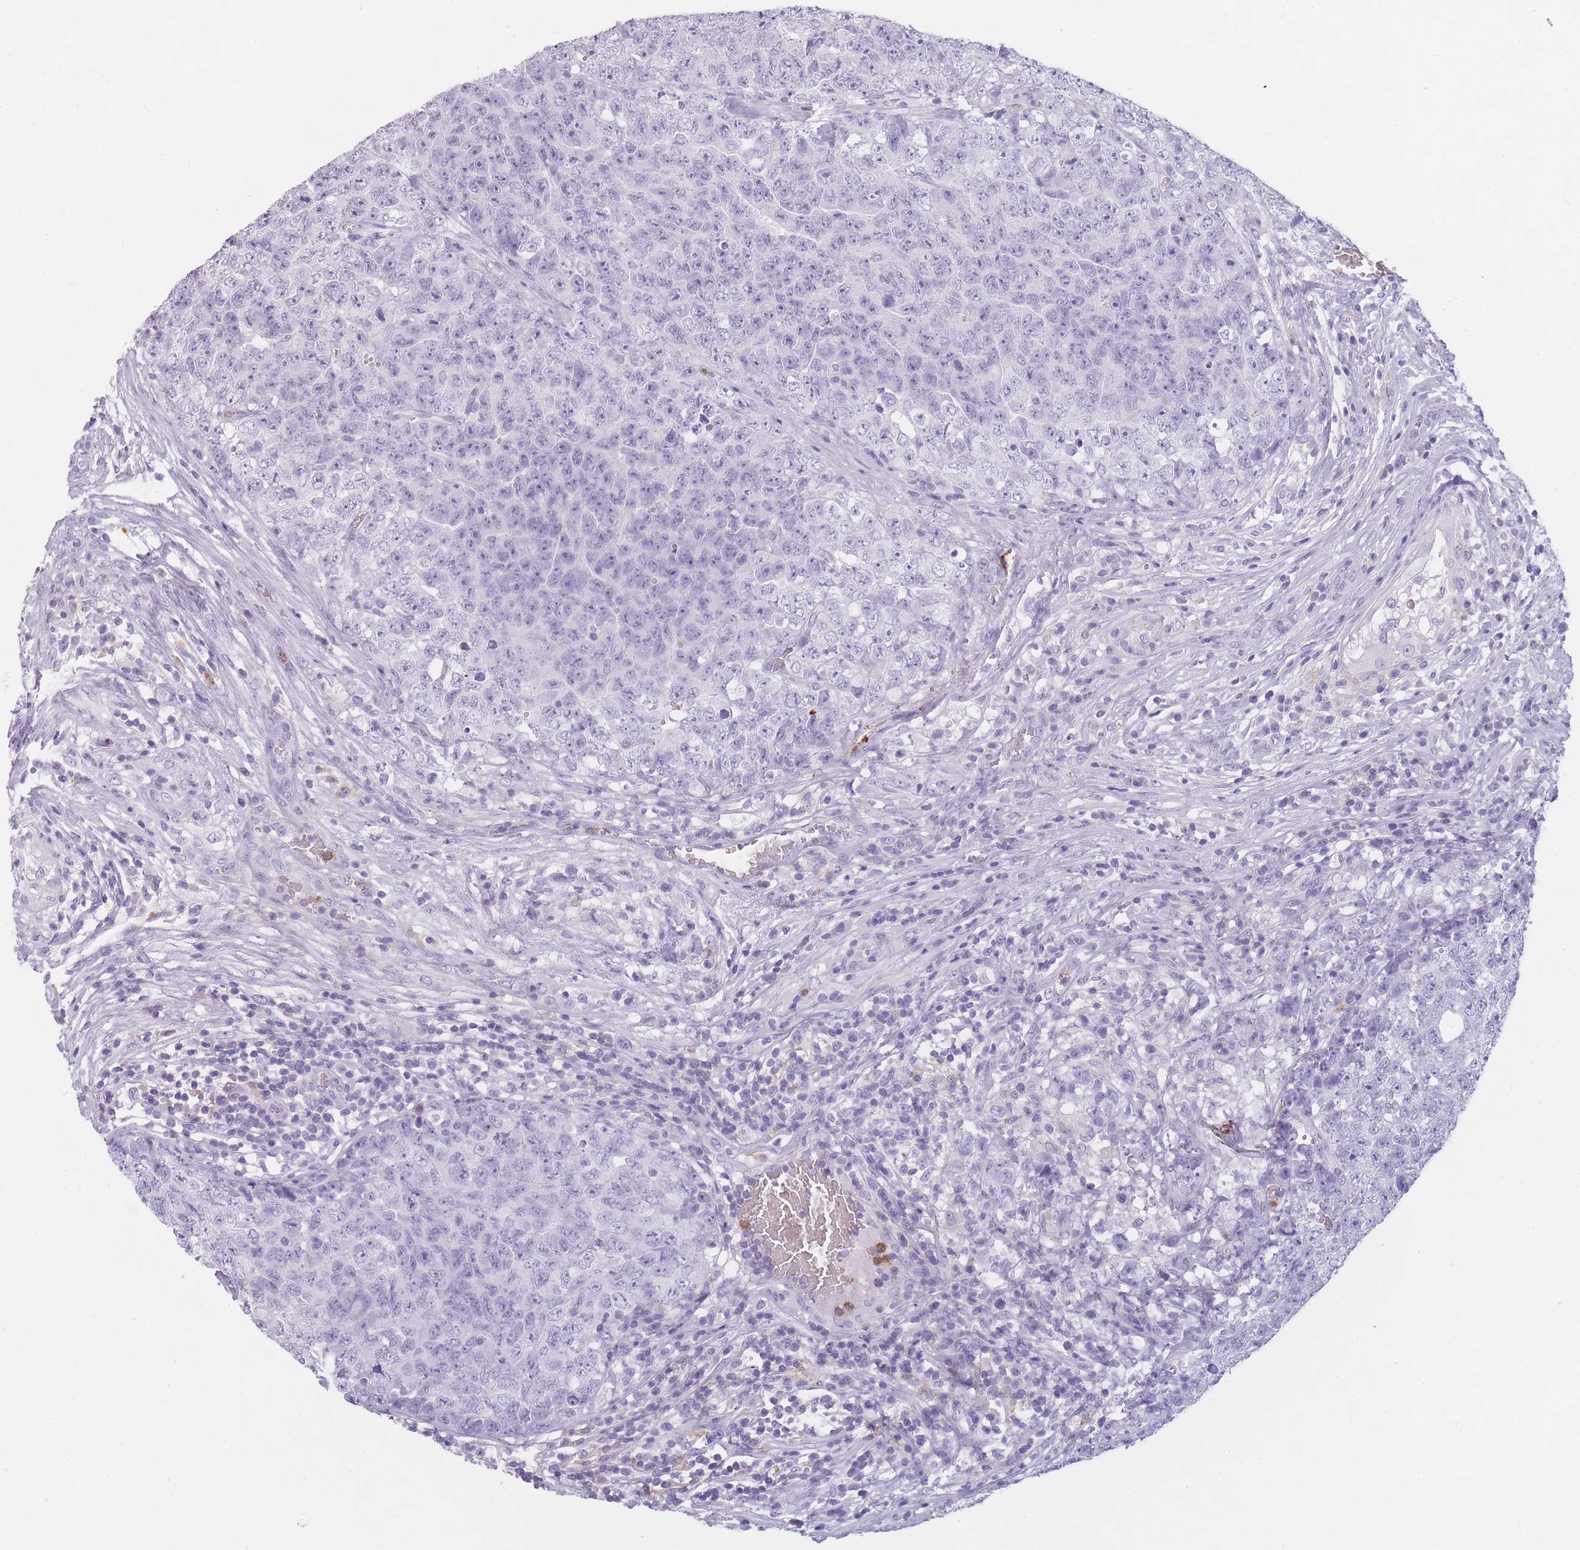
{"staining": {"intensity": "negative", "quantity": "none", "location": "none"}, "tissue": "testis cancer", "cell_type": "Tumor cells", "image_type": "cancer", "snomed": [{"axis": "morphology", "description": "Seminoma, NOS"}, {"axis": "morphology", "description": "Teratoma, malignant, NOS"}, {"axis": "topography", "description": "Testis"}], "caption": "Malignant teratoma (testis) was stained to show a protein in brown. There is no significant expression in tumor cells. (DAB (3,3'-diaminobenzidine) immunohistochemistry, high magnification).", "gene": "CR1L", "patient": {"sex": "male", "age": 34}}